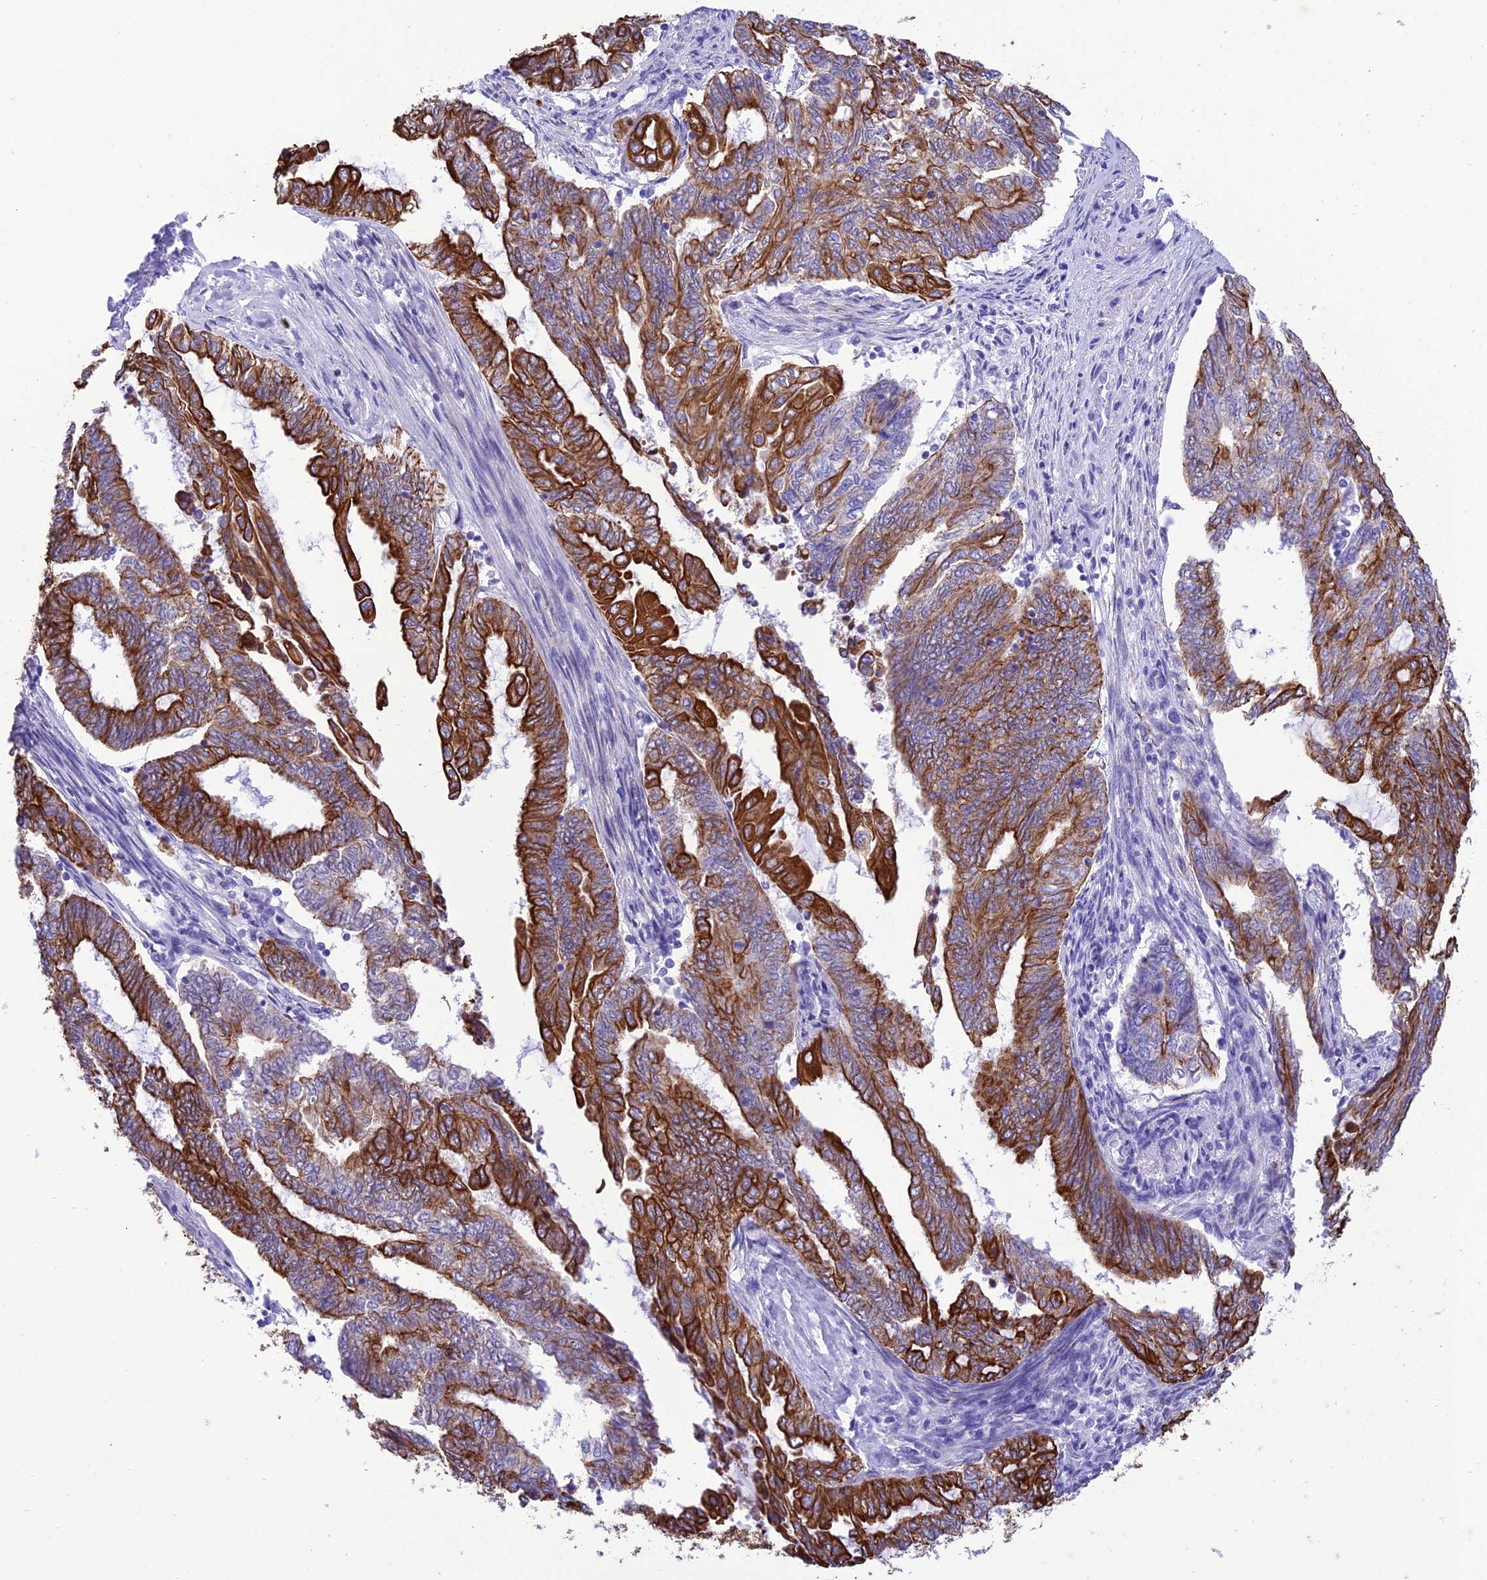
{"staining": {"intensity": "strong", "quantity": ">75%", "location": "cytoplasmic/membranous"}, "tissue": "endometrial cancer", "cell_type": "Tumor cells", "image_type": "cancer", "snomed": [{"axis": "morphology", "description": "Adenocarcinoma, NOS"}, {"axis": "topography", "description": "Uterus"}, {"axis": "topography", "description": "Endometrium"}], "caption": "Immunohistochemical staining of adenocarcinoma (endometrial) displays high levels of strong cytoplasmic/membranous staining in approximately >75% of tumor cells.", "gene": "VPS52", "patient": {"sex": "female", "age": 70}}